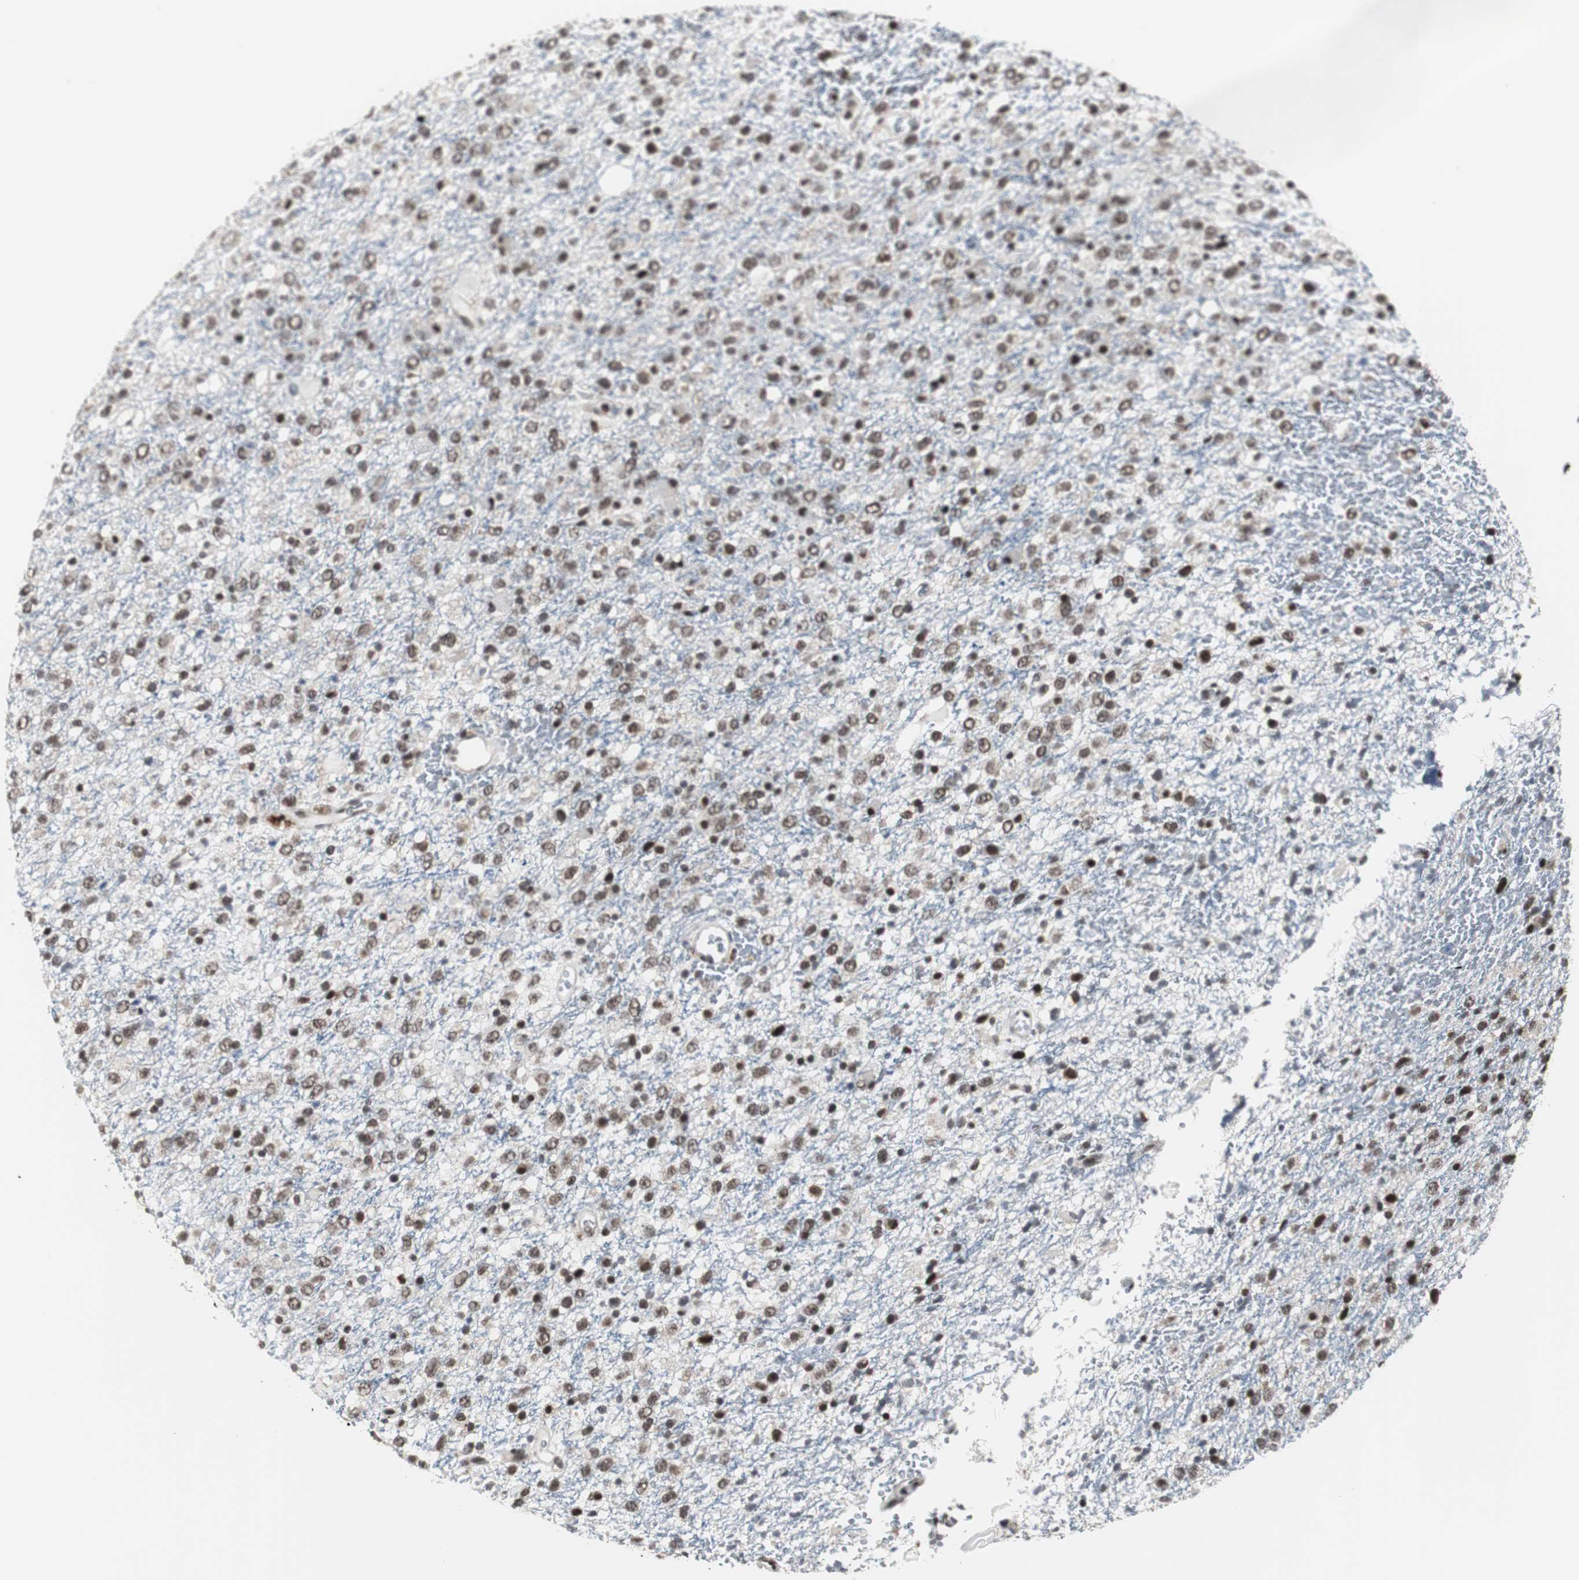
{"staining": {"intensity": "moderate", "quantity": ">75%", "location": "nuclear"}, "tissue": "glioma", "cell_type": "Tumor cells", "image_type": "cancer", "snomed": [{"axis": "morphology", "description": "Glioma, malignant, High grade"}, {"axis": "topography", "description": "pancreas cauda"}], "caption": "Glioma tissue exhibits moderate nuclear staining in about >75% of tumor cells, visualized by immunohistochemistry. (DAB (3,3'-diaminobenzidine) IHC, brown staining for protein, blue staining for nuclei).", "gene": "CDK9", "patient": {"sex": "male", "age": 60}}